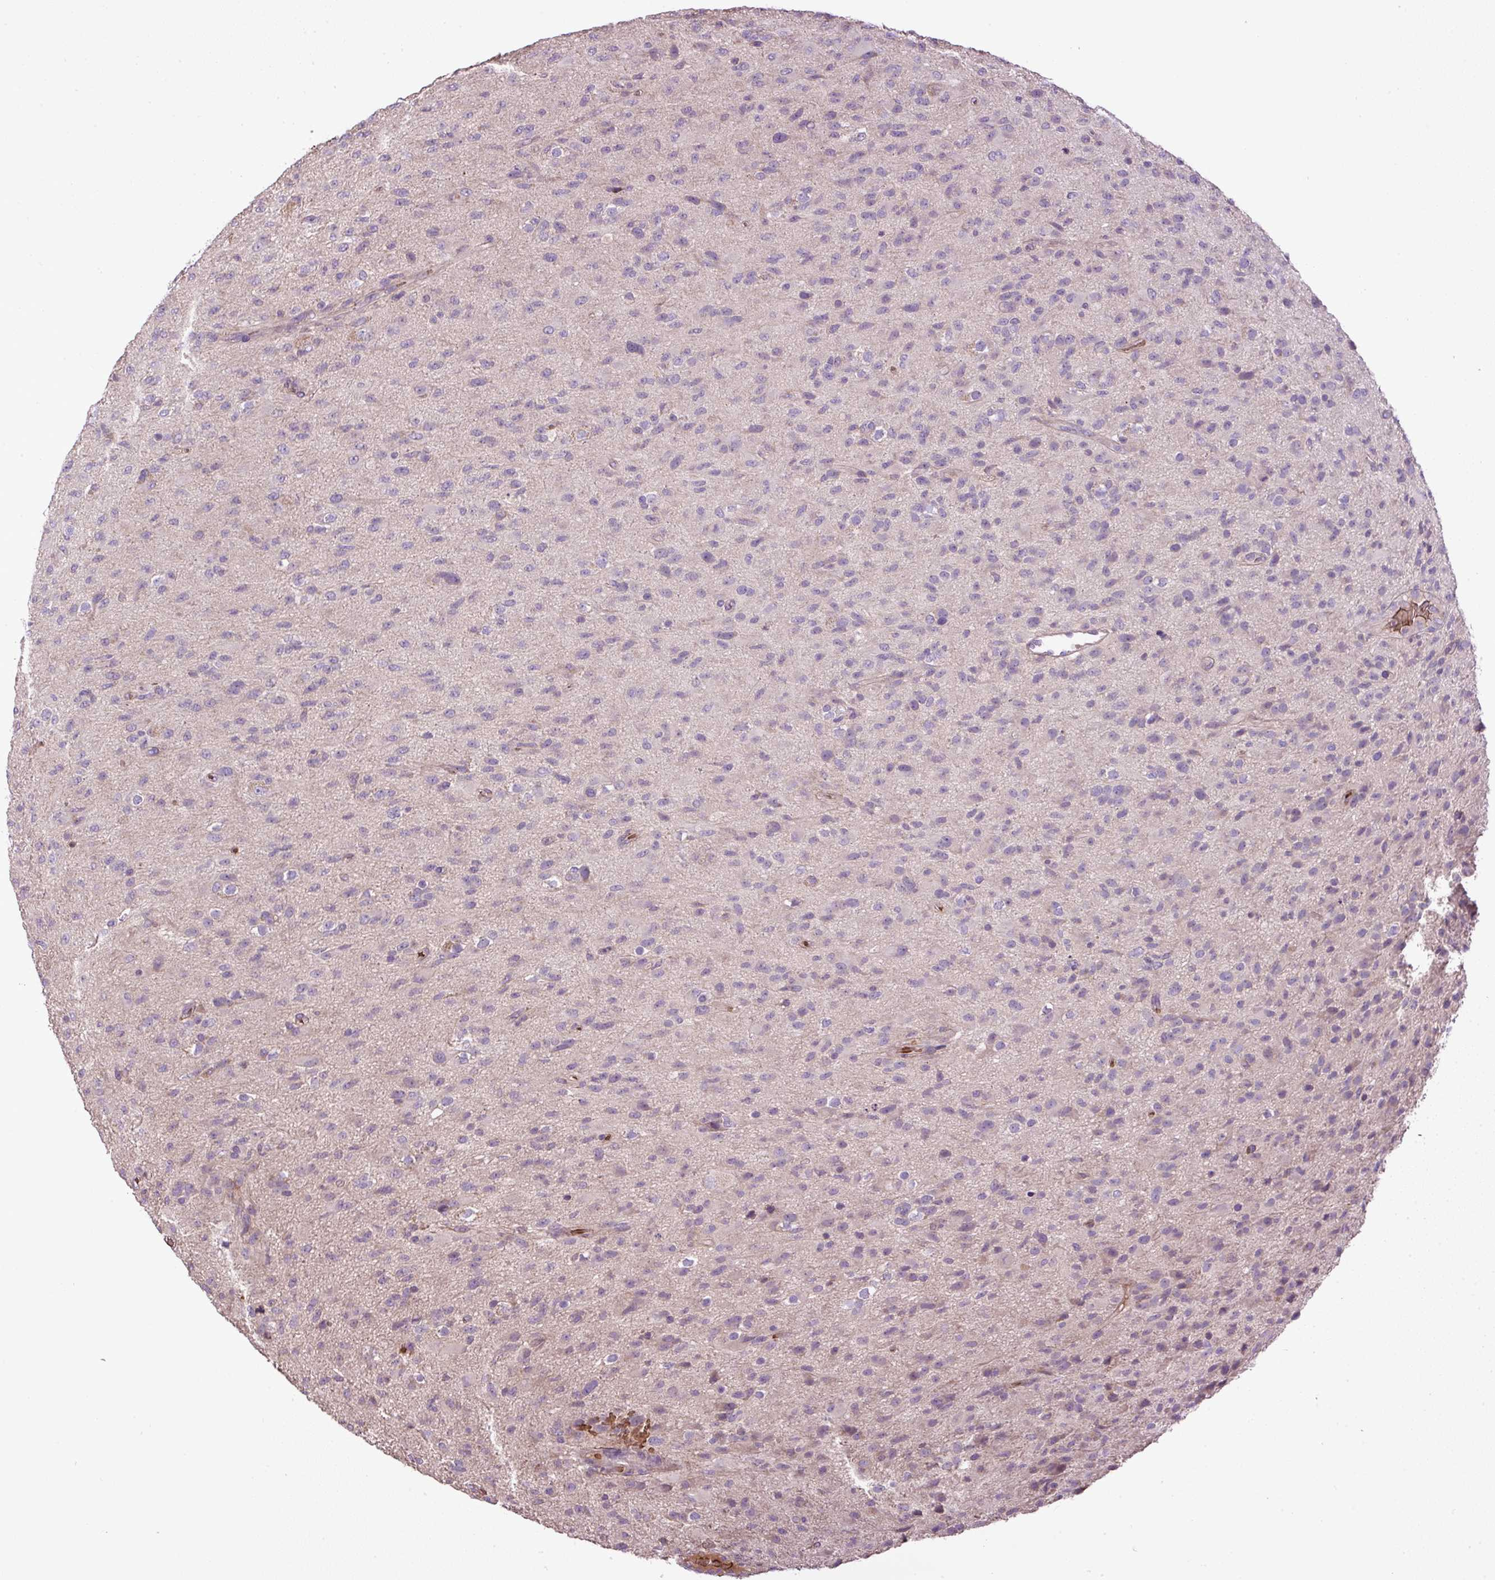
{"staining": {"intensity": "negative", "quantity": "none", "location": "none"}, "tissue": "glioma", "cell_type": "Tumor cells", "image_type": "cancer", "snomed": [{"axis": "morphology", "description": "Glioma, malignant, Low grade"}, {"axis": "topography", "description": "Brain"}], "caption": "This is an immunohistochemistry photomicrograph of human low-grade glioma (malignant). There is no positivity in tumor cells.", "gene": "CXCL13", "patient": {"sex": "male", "age": 65}}